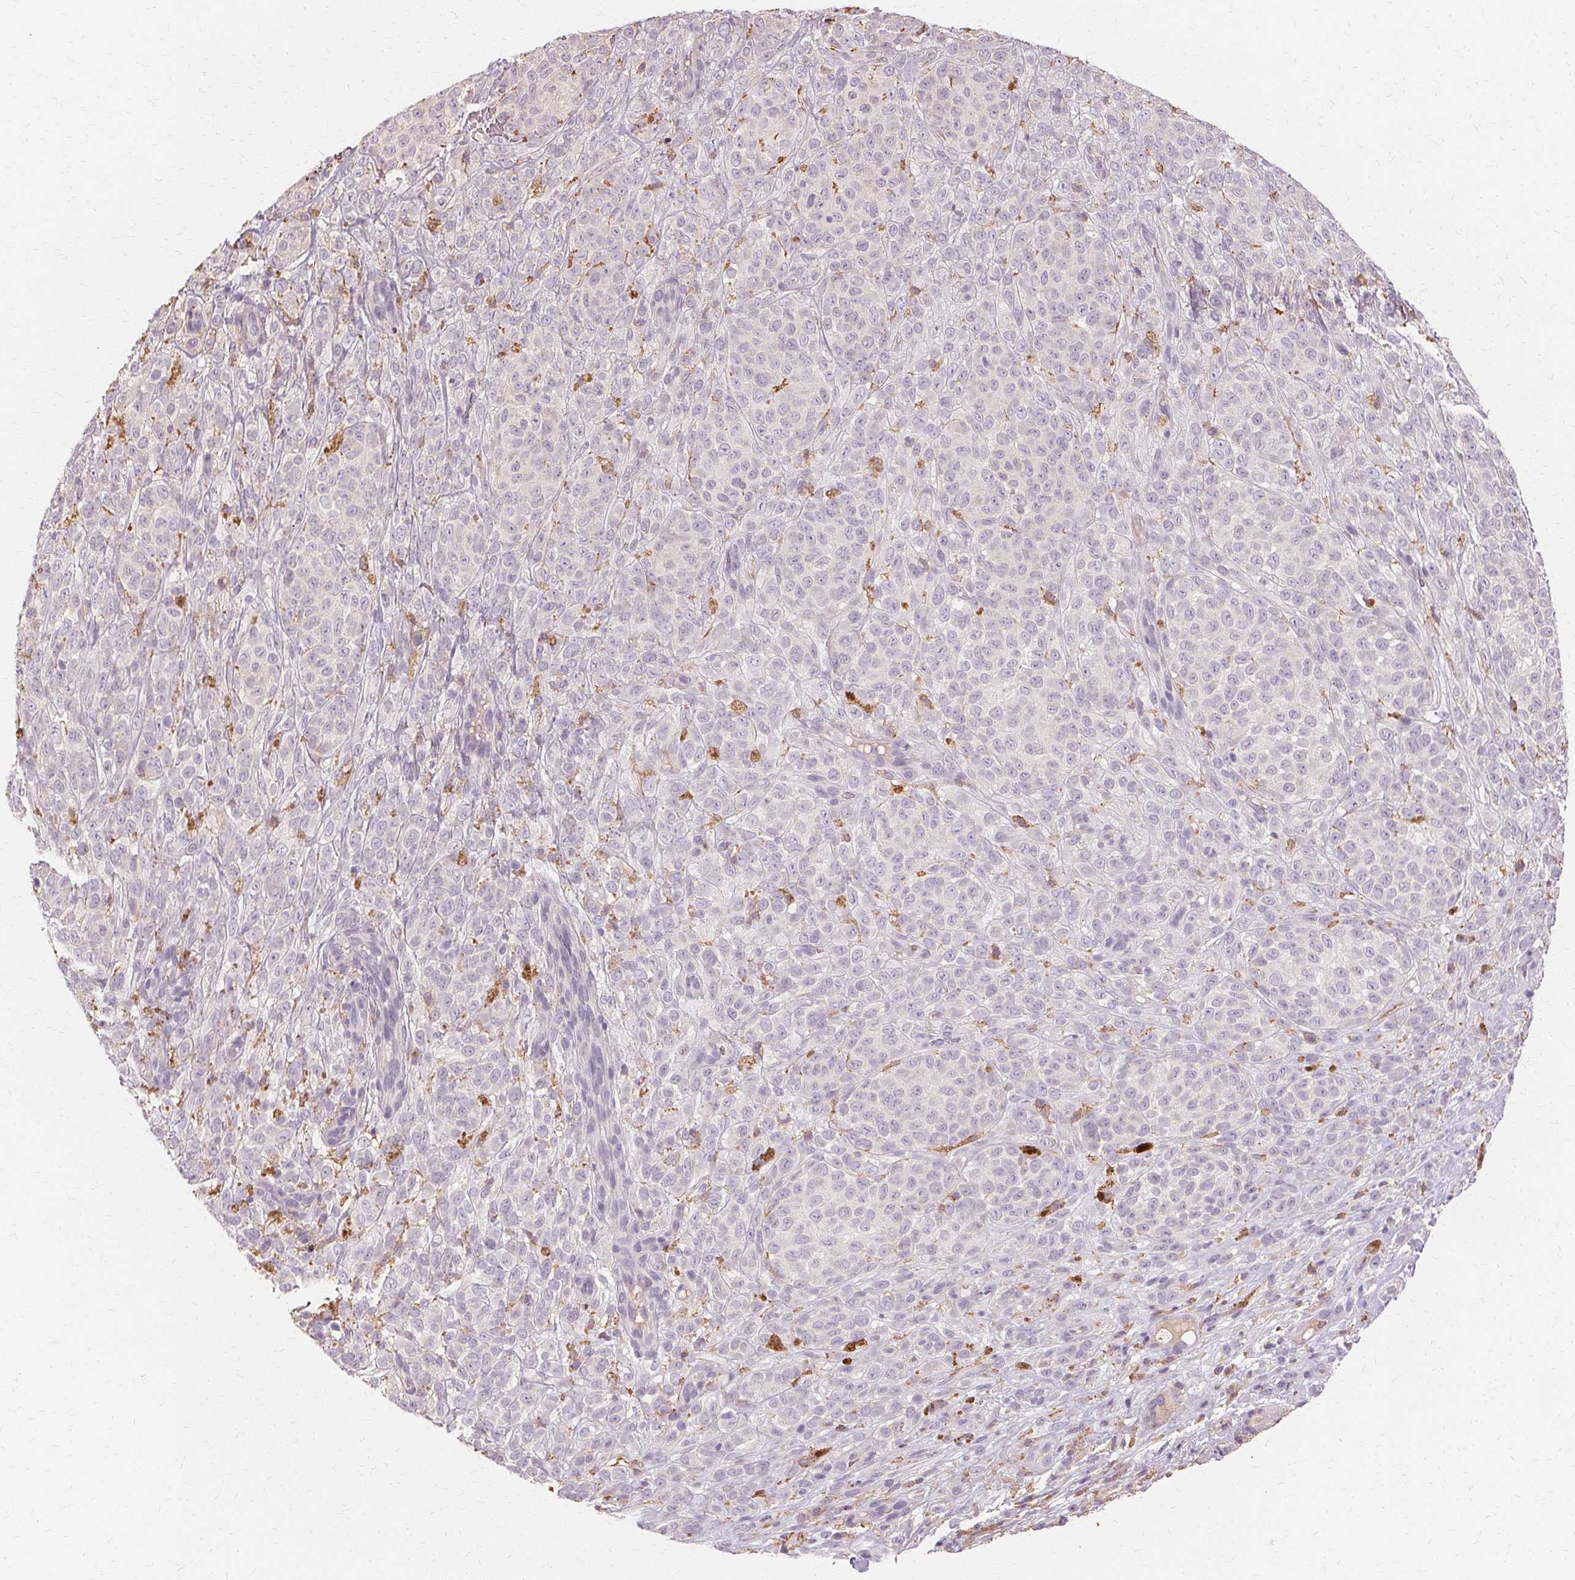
{"staining": {"intensity": "negative", "quantity": "none", "location": "none"}, "tissue": "melanoma", "cell_type": "Tumor cells", "image_type": "cancer", "snomed": [{"axis": "morphology", "description": "Malignant melanoma, NOS"}, {"axis": "topography", "description": "Skin"}], "caption": "Tumor cells show no significant positivity in malignant melanoma.", "gene": "IFNGR1", "patient": {"sex": "female", "age": 86}}